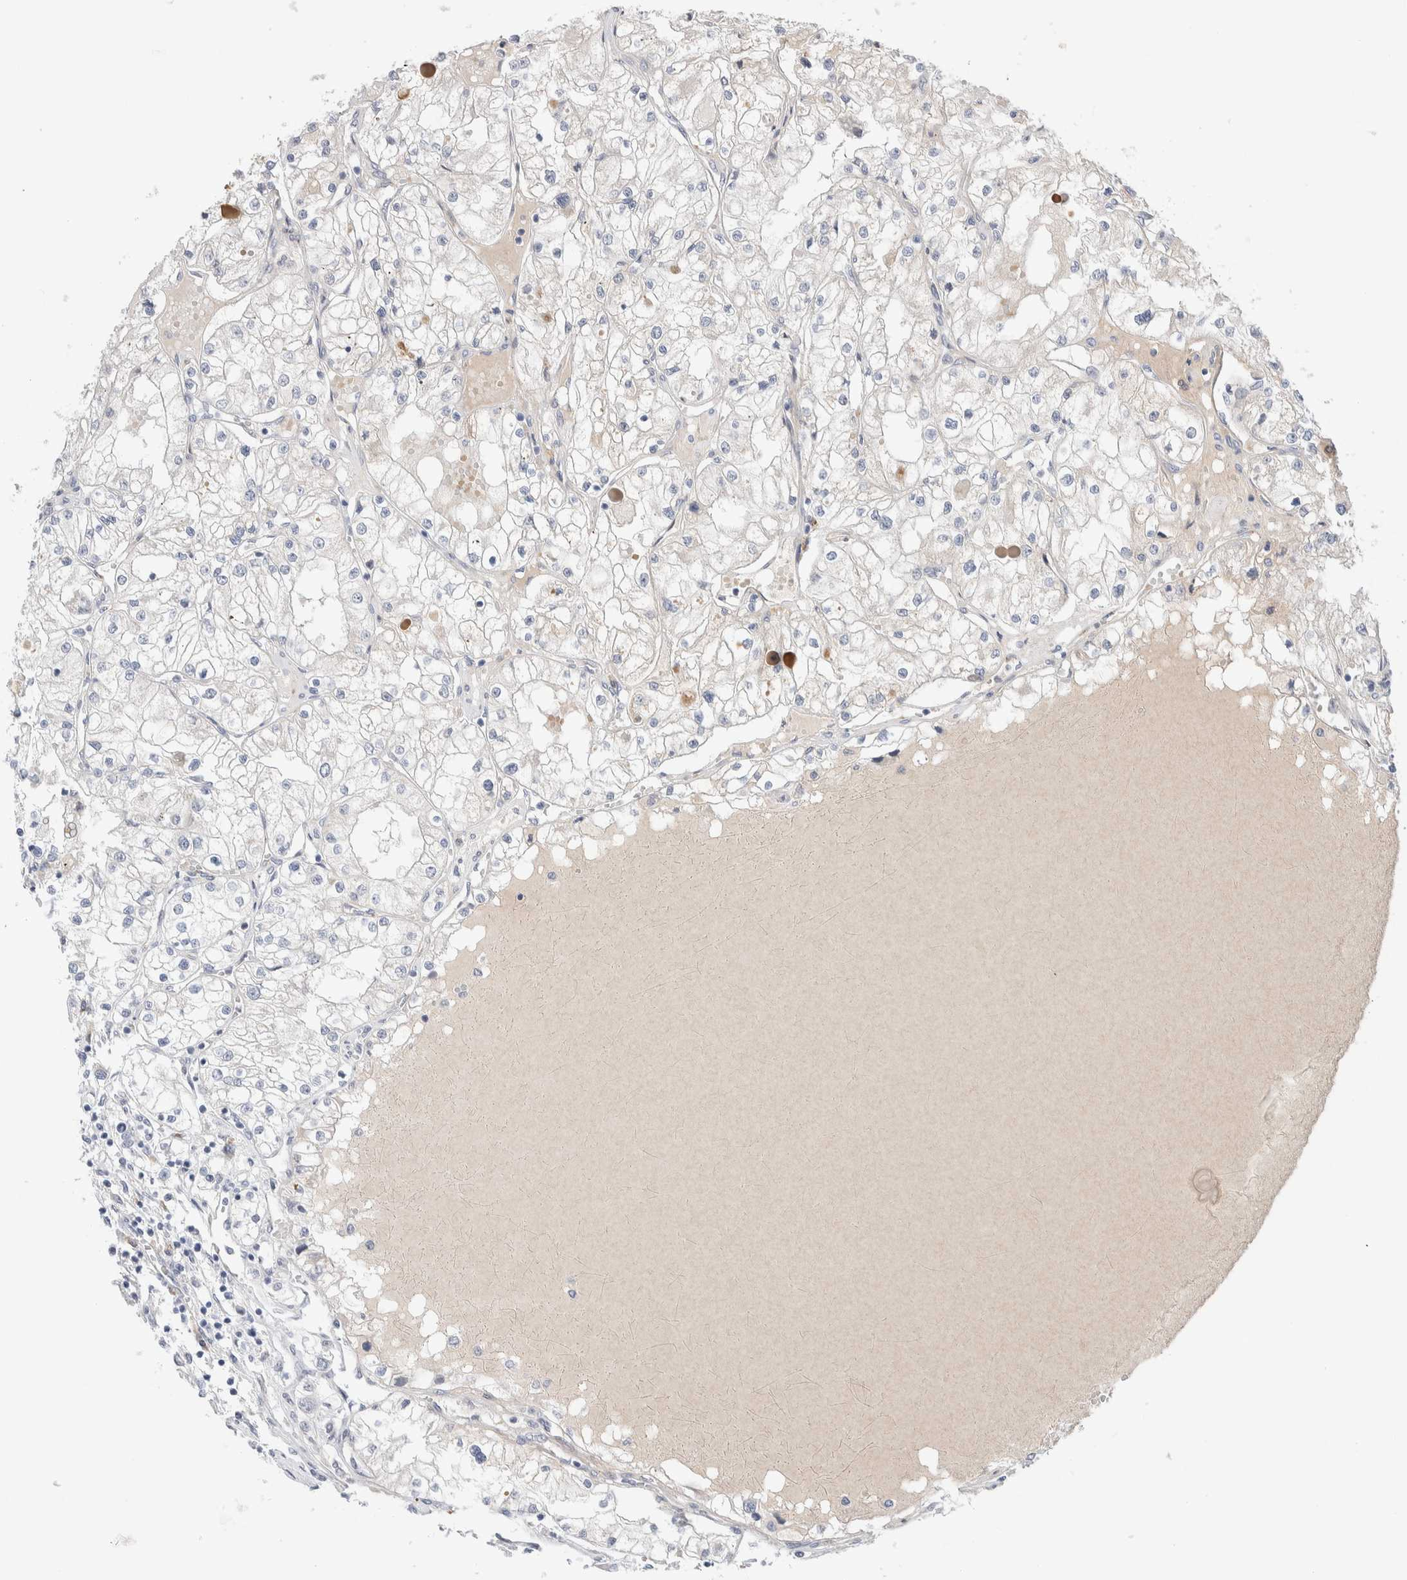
{"staining": {"intensity": "negative", "quantity": "none", "location": "none"}, "tissue": "renal cancer", "cell_type": "Tumor cells", "image_type": "cancer", "snomed": [{"axis": "morphology", "description": "Adenocarcinoma, NOS"}, {"axis": "topography", "description": "Kidney"}], "caption": "Human renal cancer (adenocarcinoma) stained for a protein using immunohistochemistry displays no staining in tumor cells.", "gene": "RUSF1", "patient": {"sex": "male", "age": 68}}